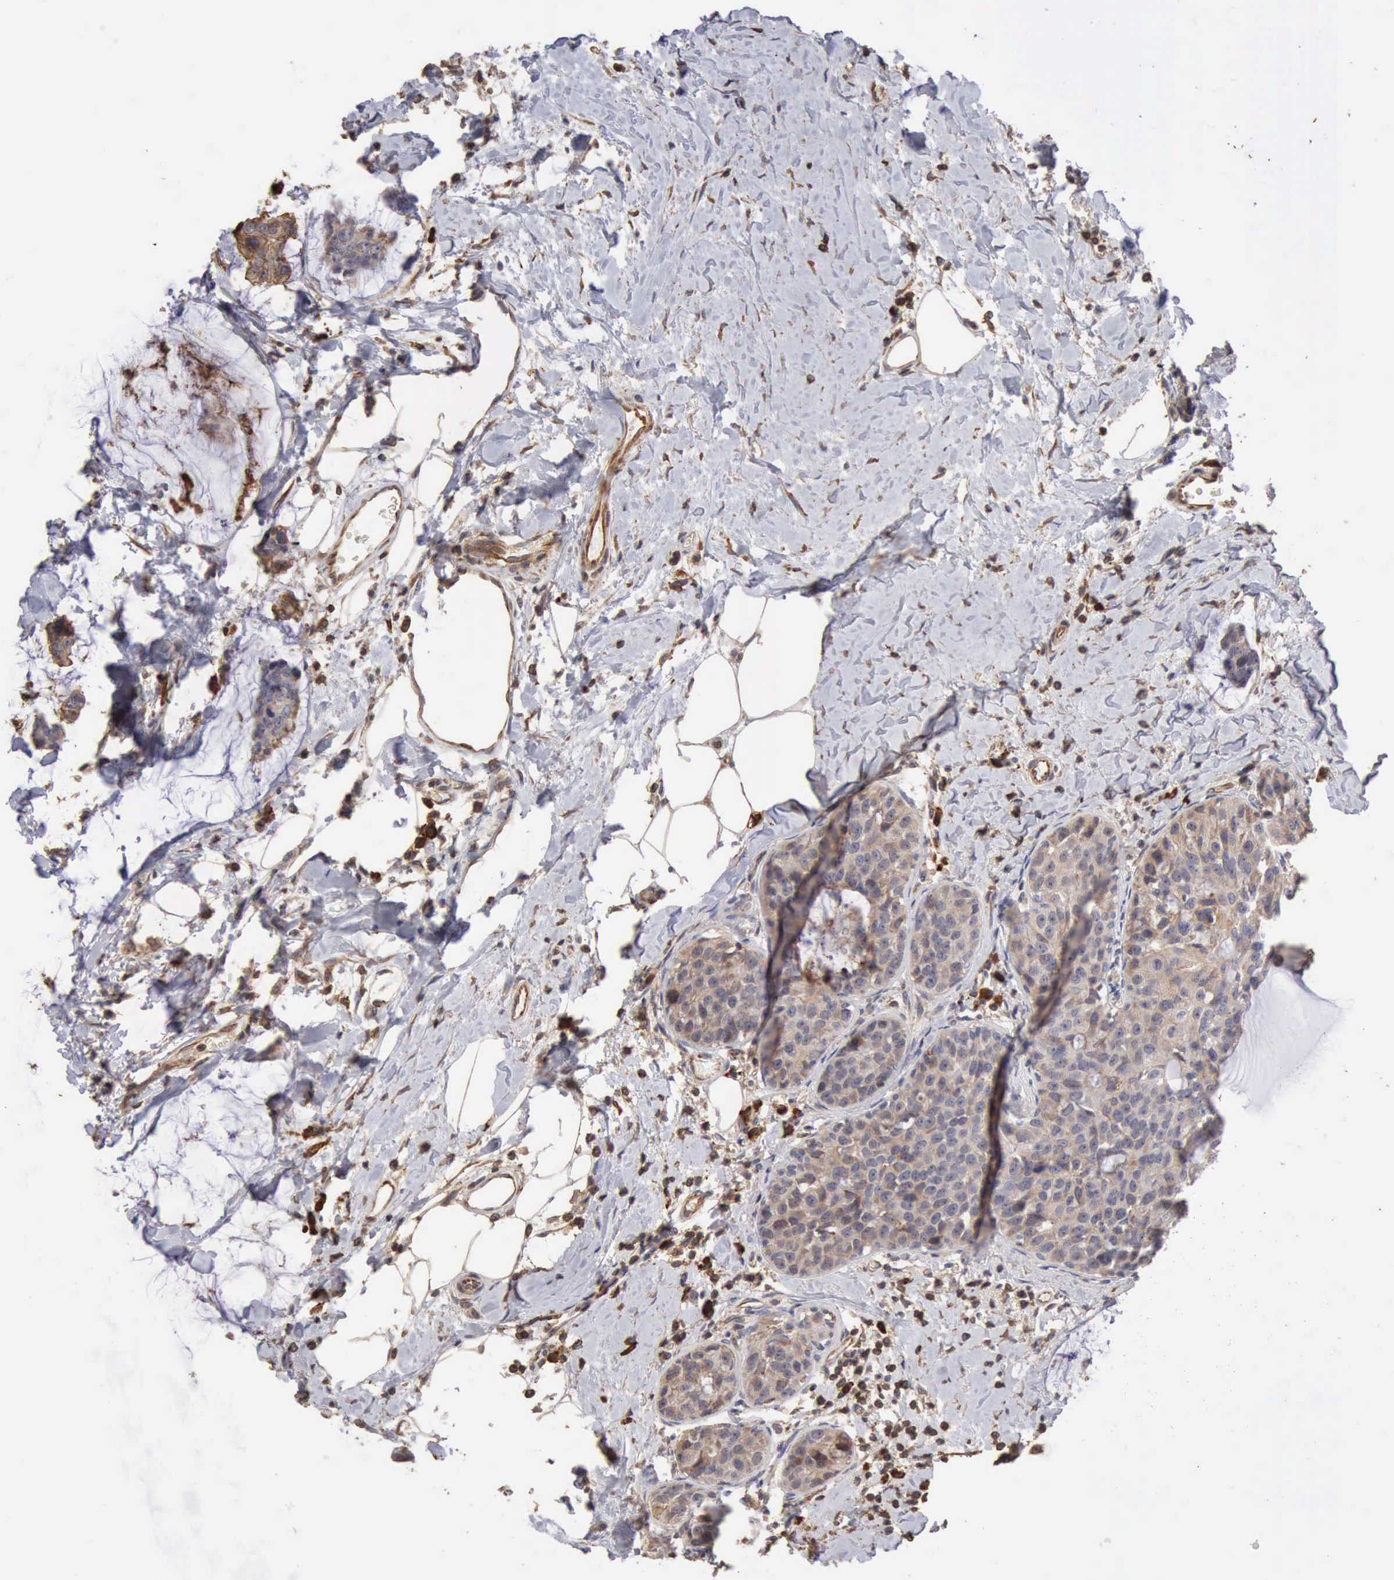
{"staining": {"intensity": "weak", "quantity": "25%-75%", "location": "cytoplasmic/membranous"}, "tissue": "breast cancer", "cell_type": "Tumor cells", "image_type": "cancer", "snomed": [{"axis": "morphology", "description": "Normal tissue, NOS"}, {"axis": "morphology", "description": "Duct carcinoma"}, {"axis": "topography", "description": "Breast"}], "caption": "An immunohistochemistry (IHC) photomicrograph of neoplastic tissue is shown. Protein staining in brown highlights weak cytoplasmic/membranous positivity in breast intraductal carcinoma within tumor cells.", "gene": "GPR101", "patient": {"sex": "female", "age": 50}}